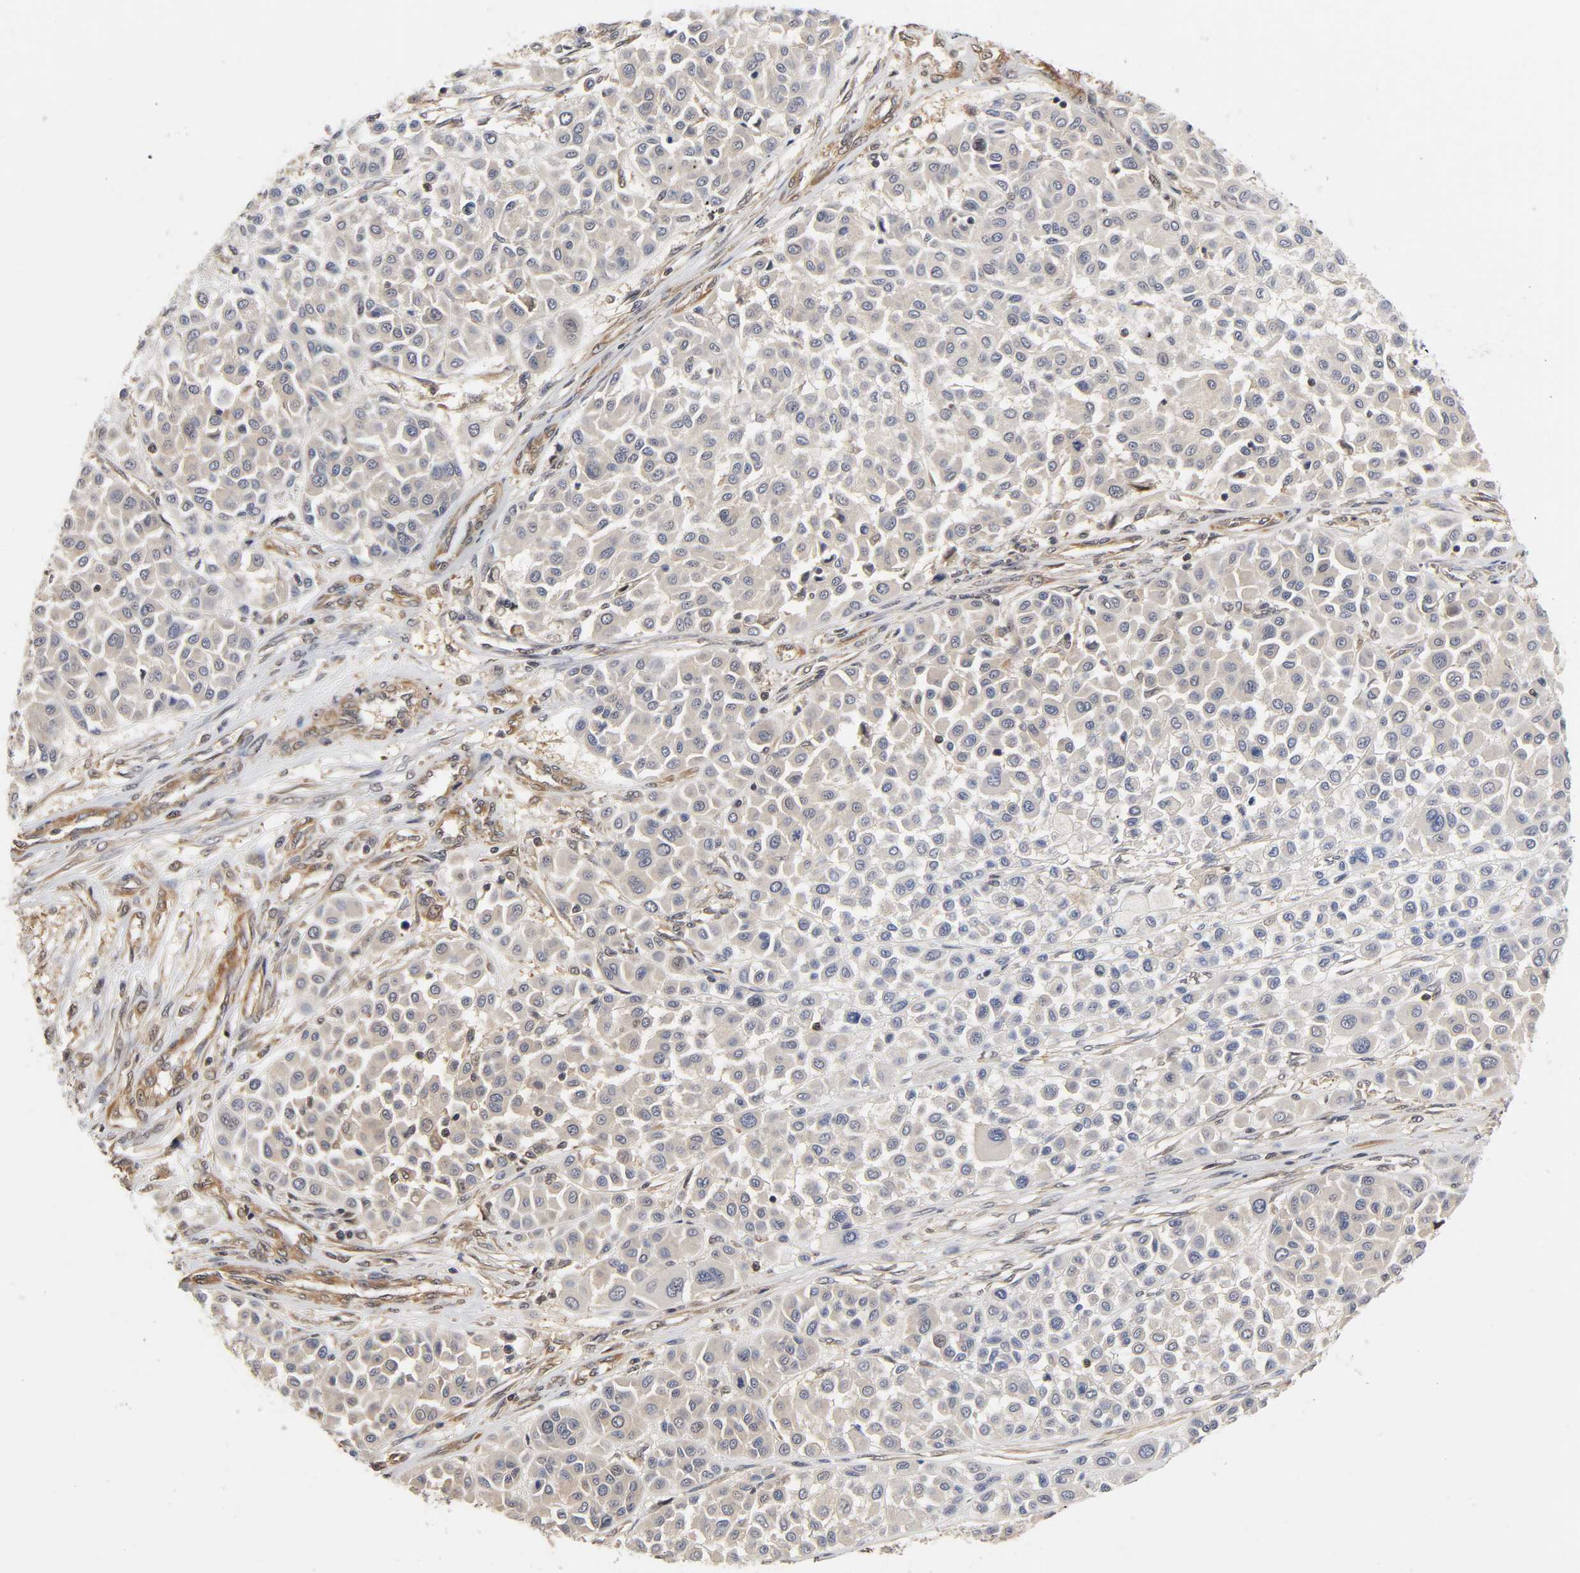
{"staining": {"intensity": "negative", "quantity": "none", "location": "none"}, "tissue": "melanoma", "cell_type": "Tumor cells", "image_type": "cancer", "snomed": [{"axis": "morphology", "description": "Malignant melanoma, Metastatic site"}, {"axis": "topography", "description": "Soft tissue"}], "caption": "Protein analysis of melanoma displays no significant staining in tumor cells.", "gene": "PDE5A", "patient": {"sex": "male", "age": 41}}